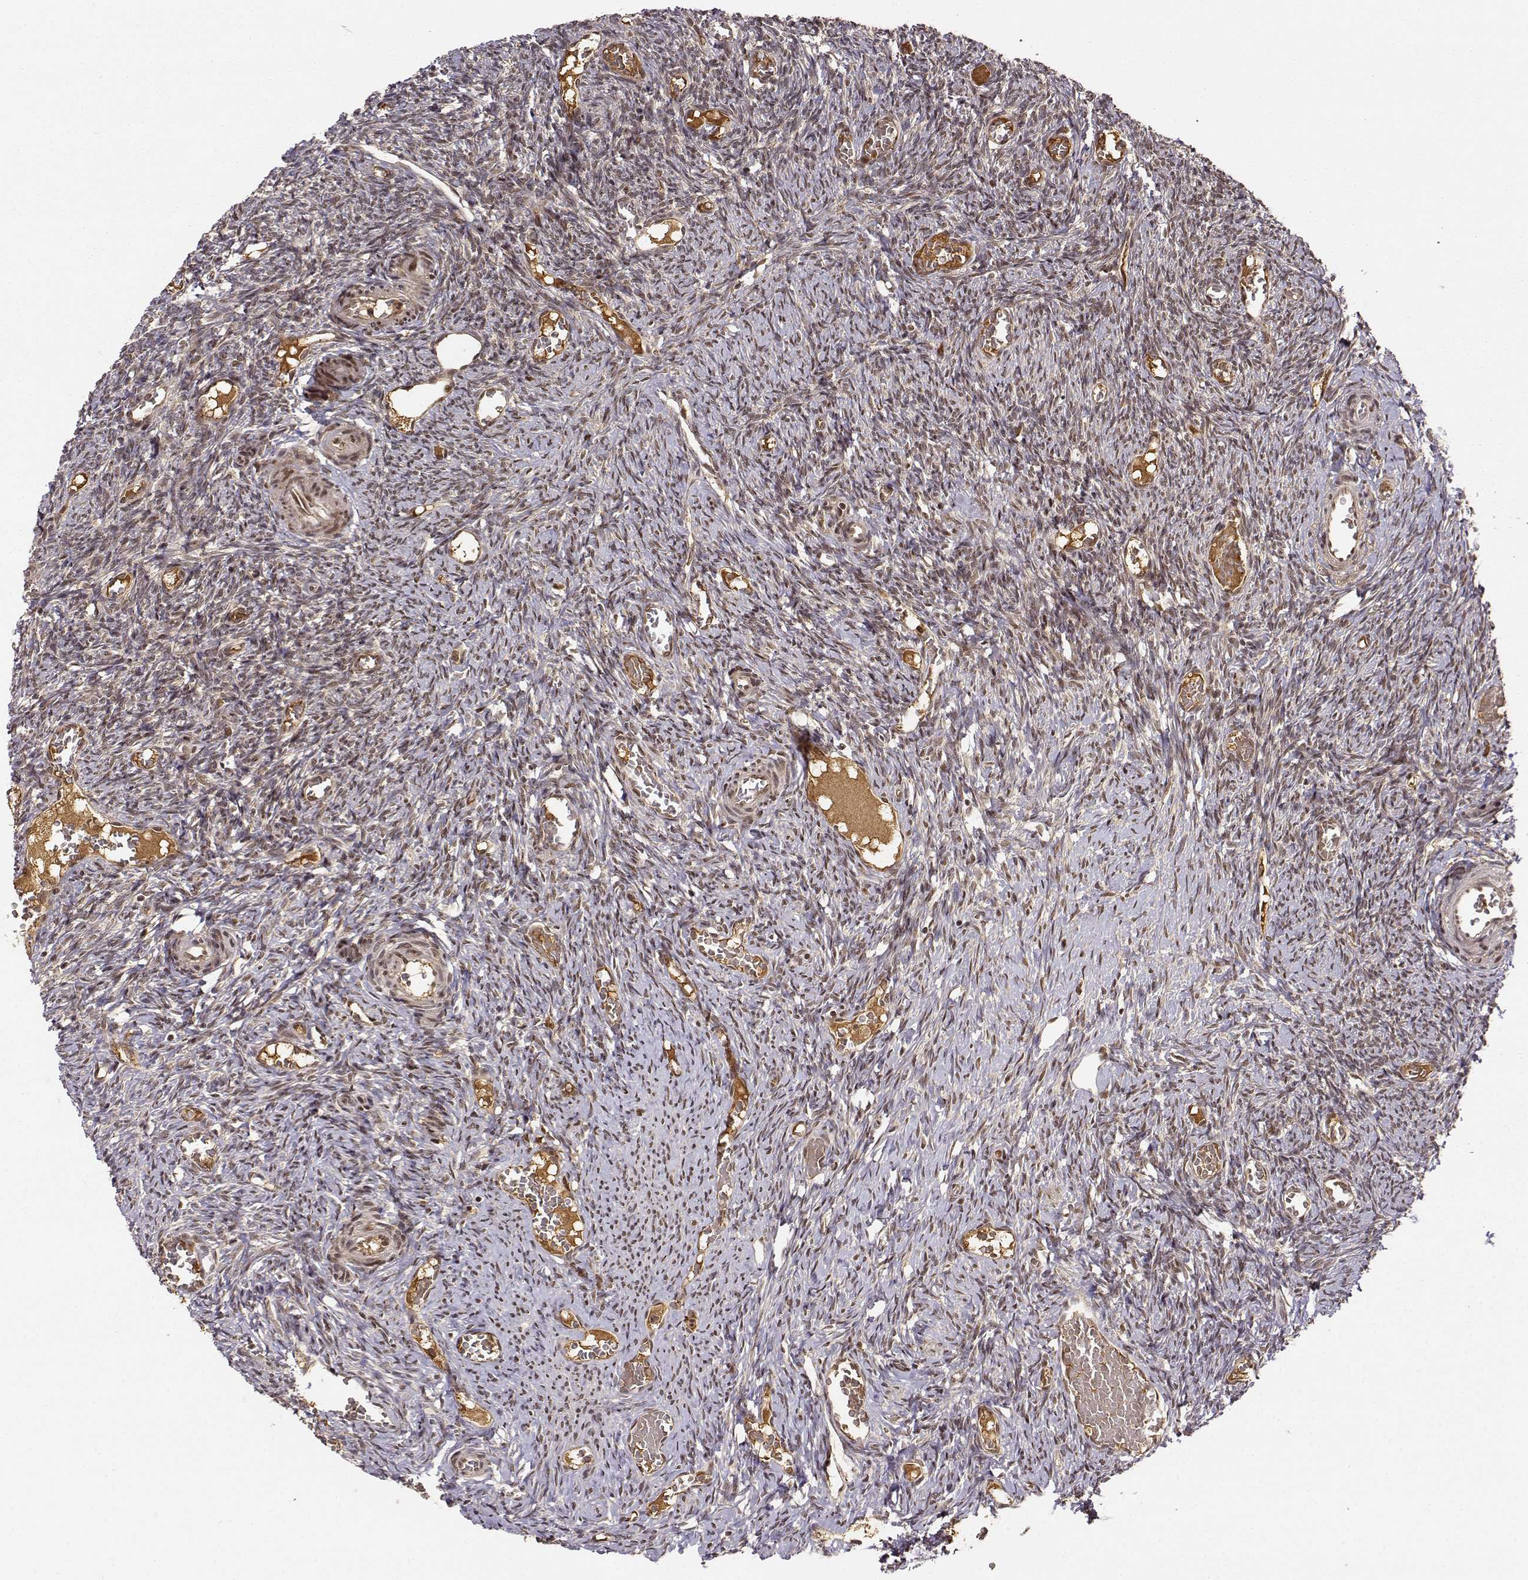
{"staining": {"intensity": "weak", "quantity": ">75%", "location": "nuclear"}, "tissue": "ovary", "cell_type": "Ovarian stroma cells", "image_type": "normal", "snomed": [{"axis": "morphology", "description": "Normal tissue, NOS"}, {"axis": "topography", "description": "Ovary"}], "caption": "Ovary stained for a protein (brown) displays weak nuclear positive expression in about >75% of ovarian stroma cells.", "gene": "MAEA", "patient": {"sex": "female", "age": 39}}